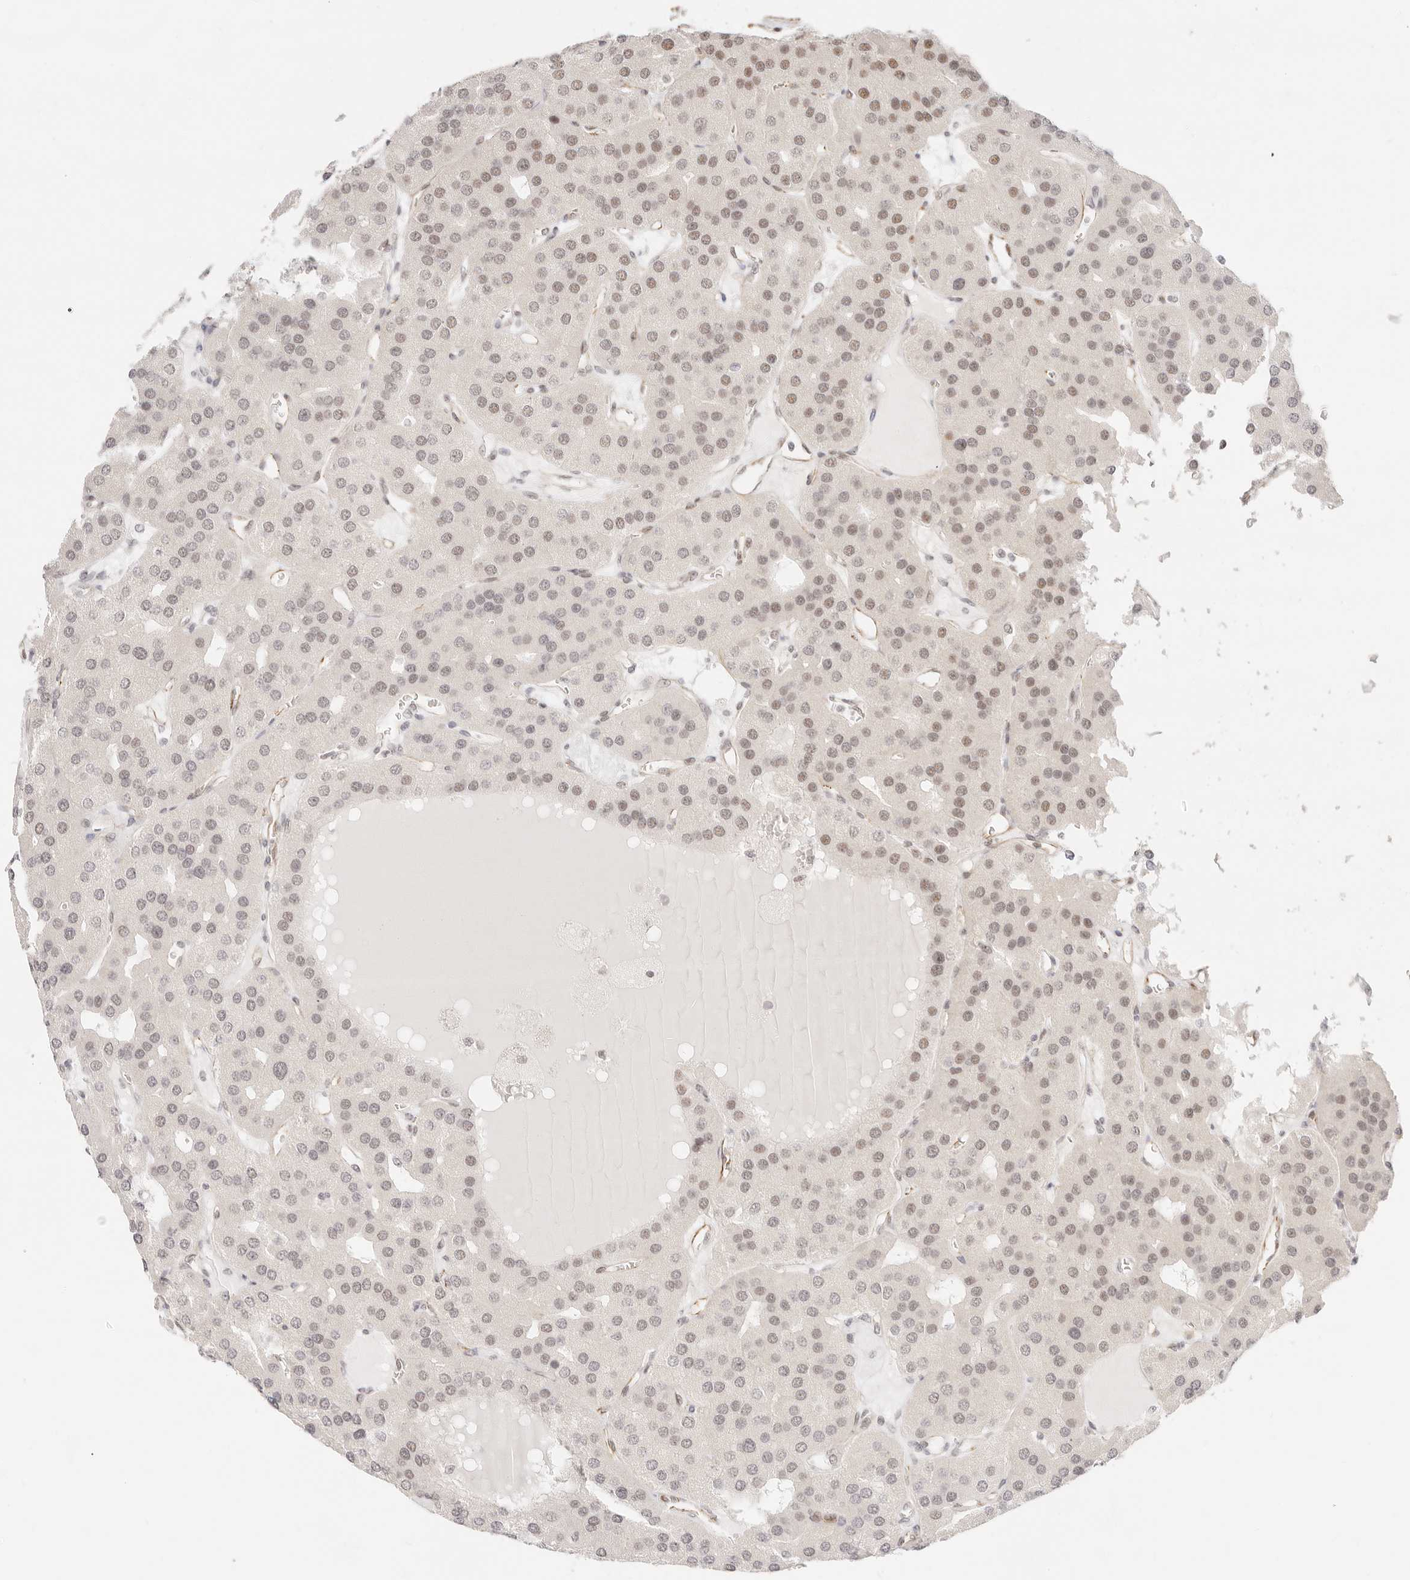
{"staining": {"intensity": "moderate", "quantity": "25%-75%", "location": "nuclear"}, "tissue": "parathyroid gland", "cell_type": "Glandular cells", "image_type": "normal", "snomed": [{"axis": "morphology", "description": "Normal tissue, NOS"}, {"axis": "morphology", "description": "Adenoma, NOS"}, {"axis": "topography", "description": "Parathyroid gland"}], "caption": "Immunohistochemical staining of unremarkable parathyroid gland demonstrates medium levels of moderate nuclear positivity in approximately 25%-75% of glandular cells.", "gene": "ZC3H11A", "patient": {"sex": "female", "age": 86}}